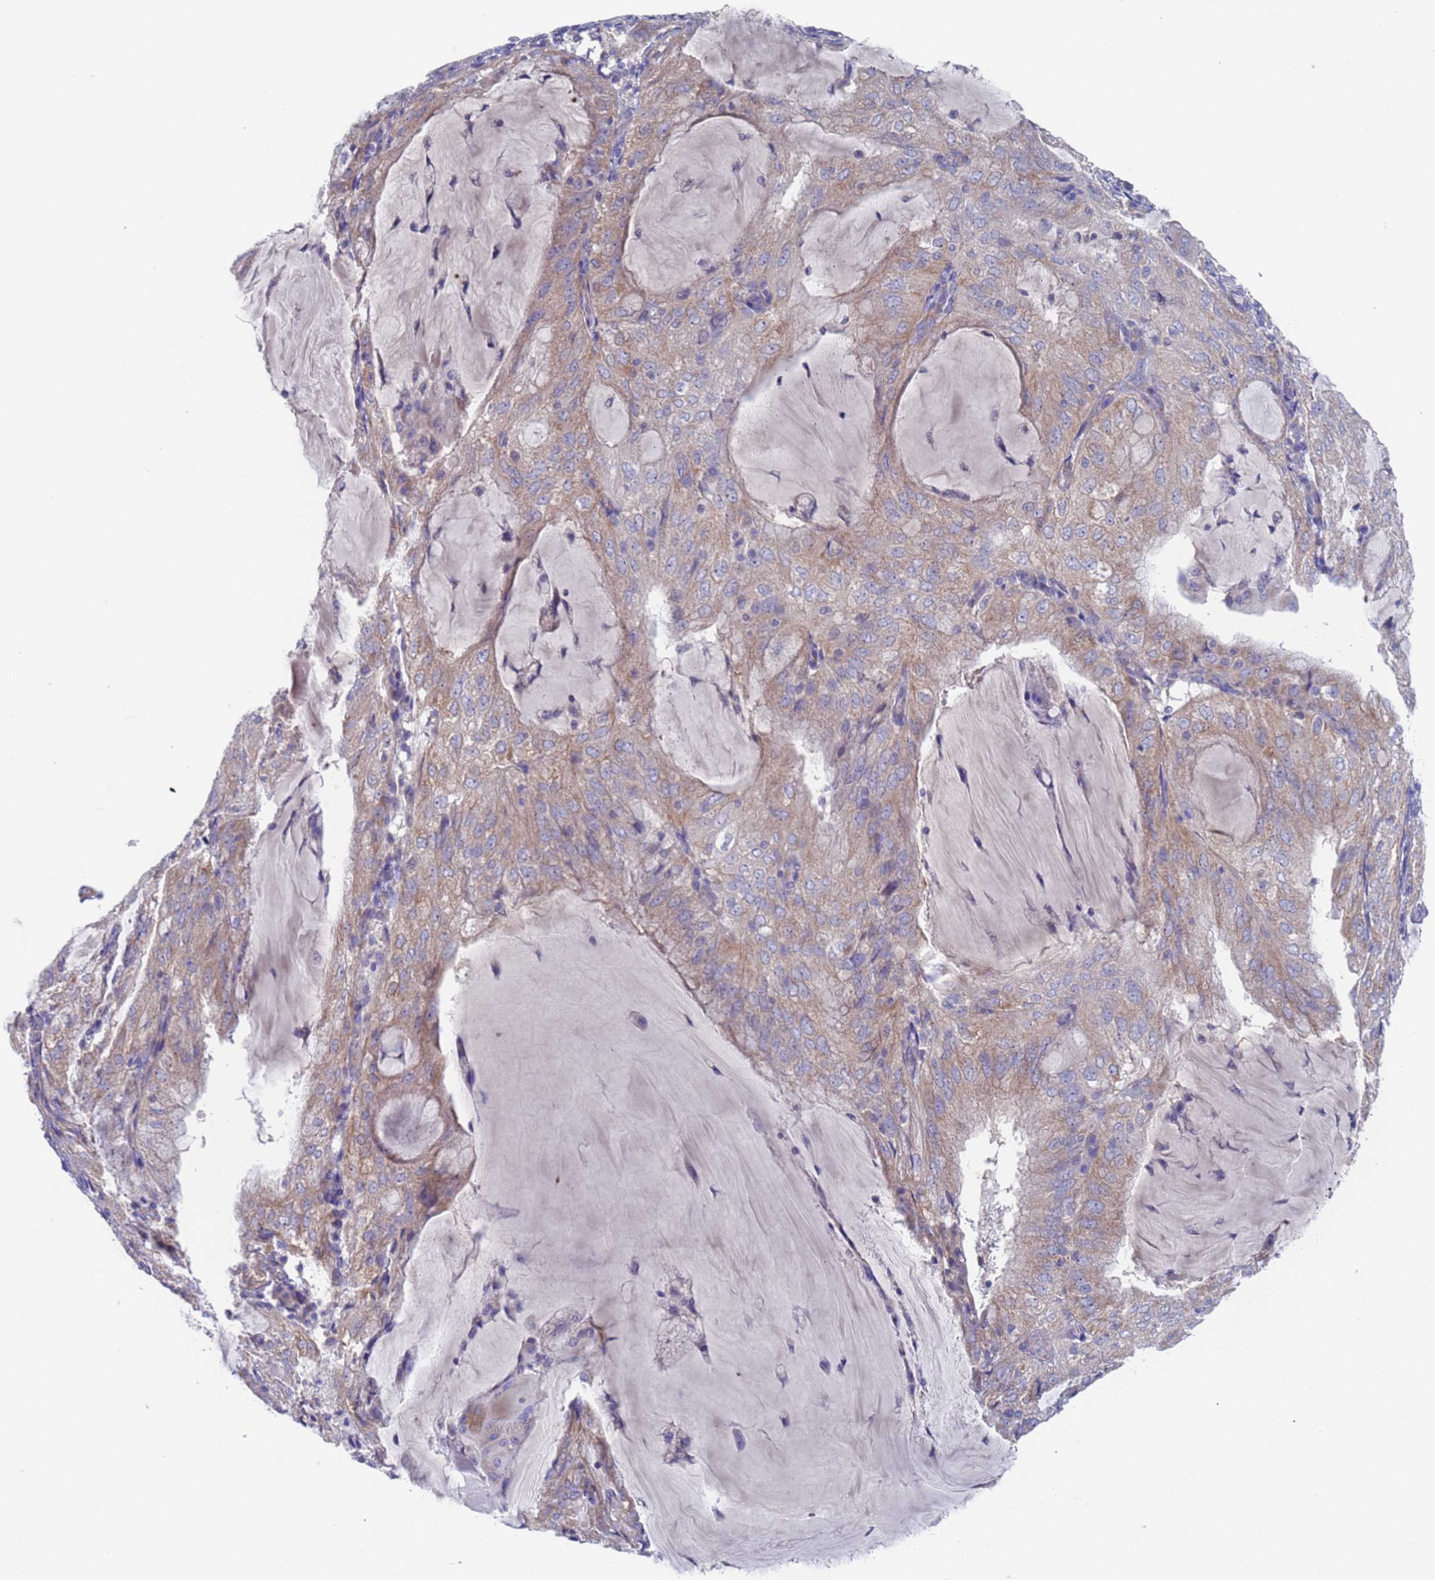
{"staining": {"intensity": "weak", "quantity": ">75%", "location": "cytoplasmic/membranous"}, "tissue": "endometrial cancer", "cell_type": "Tumor cells", "image_type": "cancer", "snomed": [{"axis": "morphology", "description": "Adenocarcinoma, NOS"}, {"axis": "topography", "description": "Endometrium"}], "caption": "Tumor cells reveal weak cytoplasmic/membranous staining in approximately >75% of cells in endometrial adenocarcinoma.", "gene": "PET117", "patient": {"sex": "female", "age": 81}}